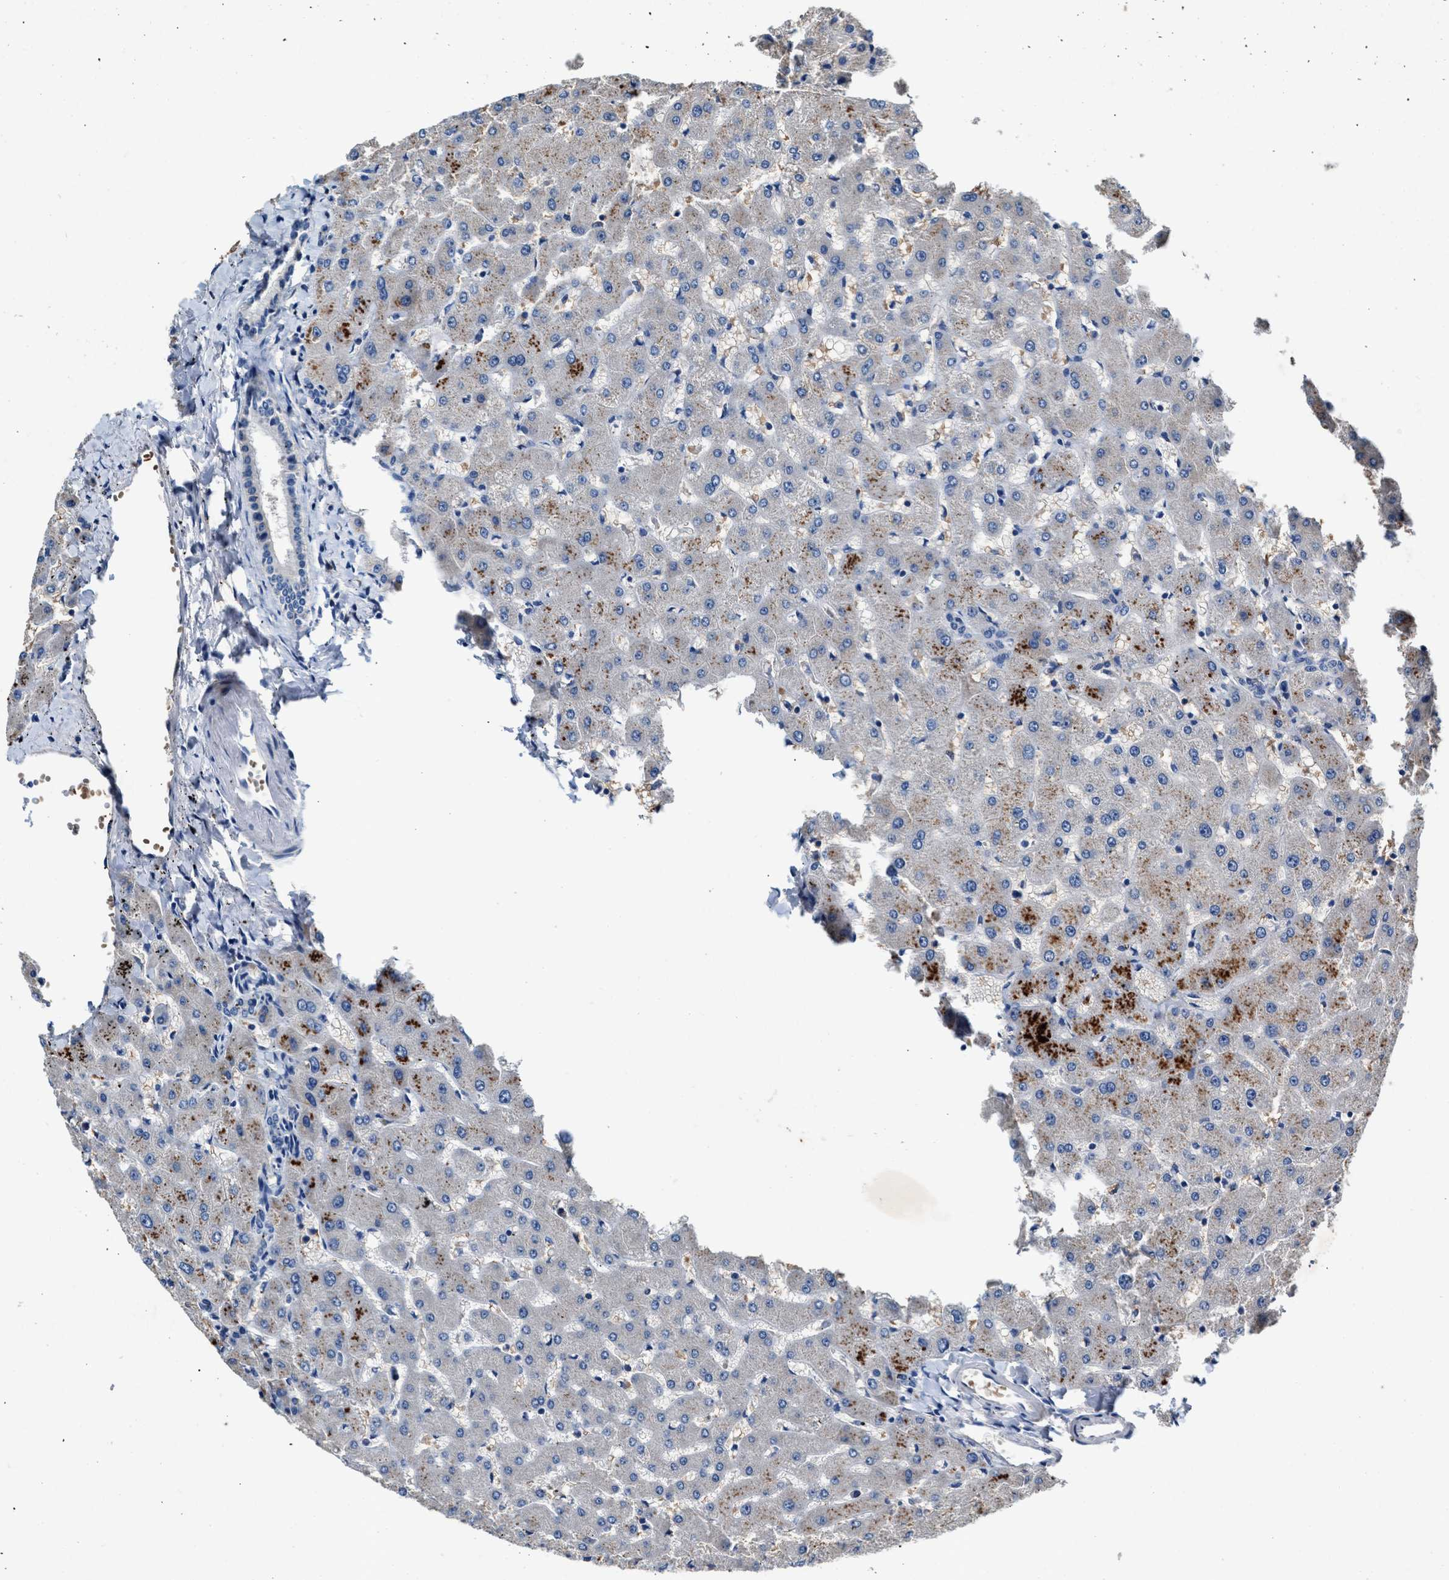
{"staining": {"intensity": "negative", "quantity": "none", "location": "none"}, "tissue": "liver", "cell_type": "Cholangiocytes", "image_type": "normal", "snomed": [{"axis": "morphology", "description": "Normal tissue, NOS"}, {"axis": "topography", "description": "Liver"}], "caption": "Liver stained for a protein using IHC displays no expression cholangiocytes.", "gene": "RWDD2B", "patient": {"sex": "female", "age": 63}}